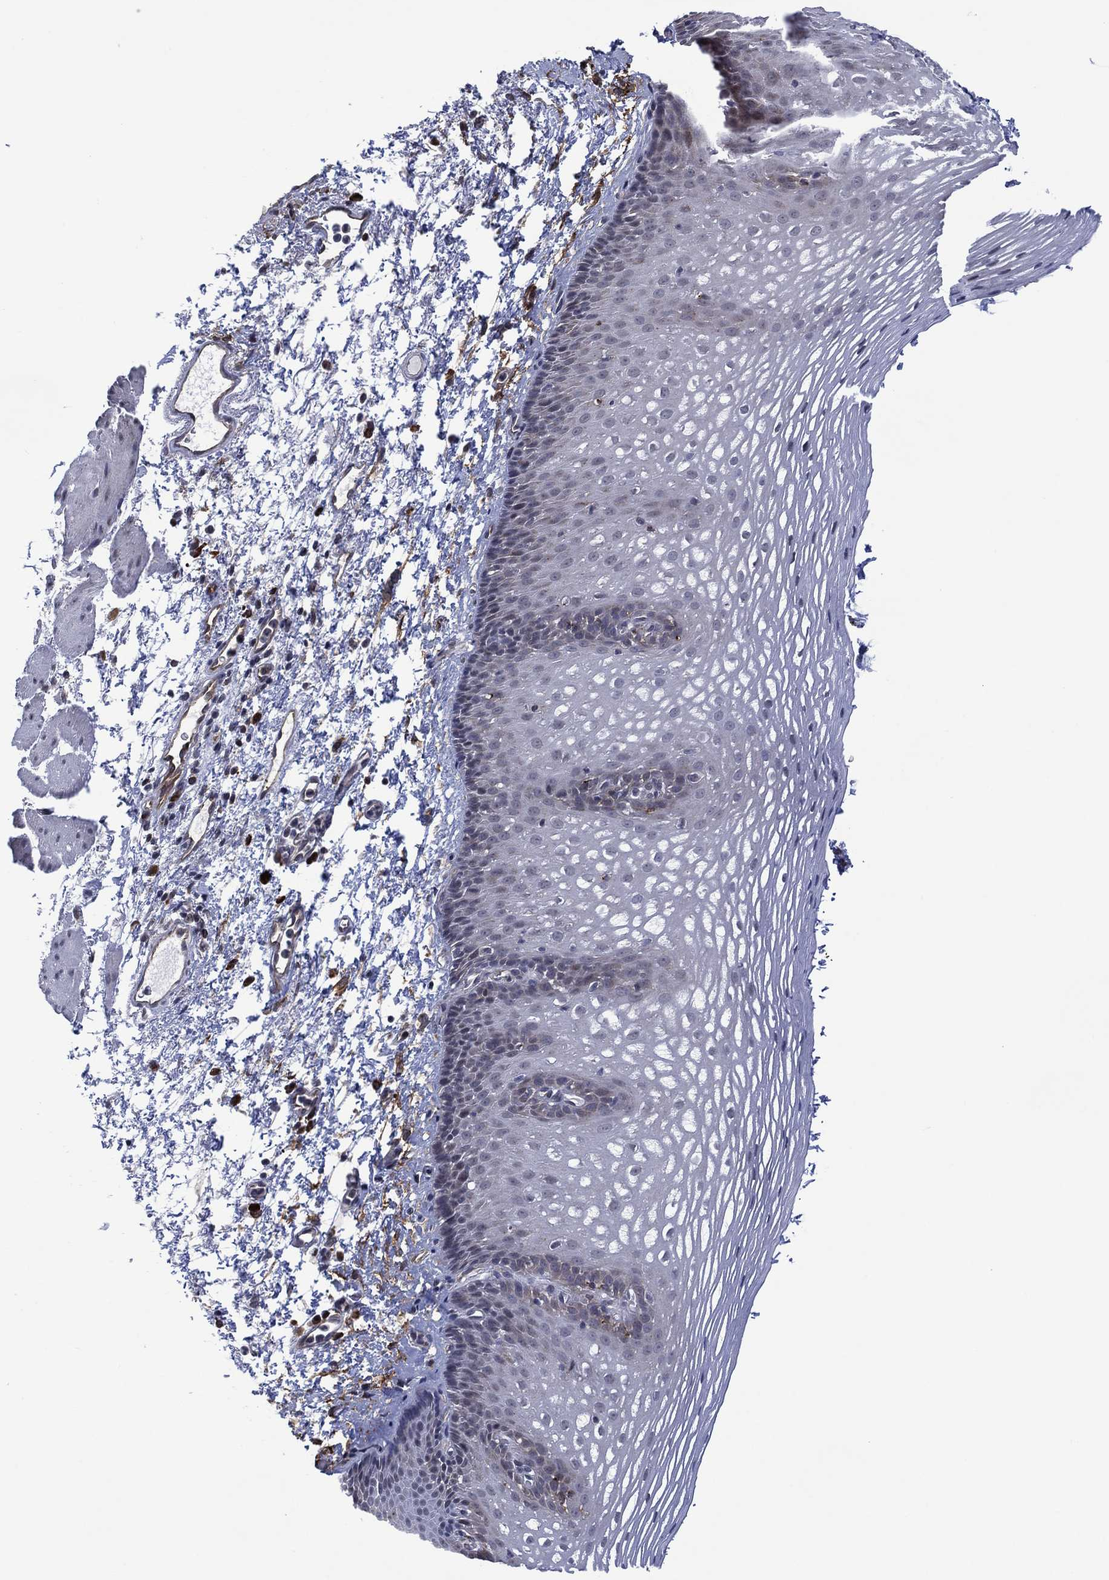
{"staining": {"intensity": "negative", "quantity": "none", "location": "none"}, "tissue": "esophagus", "cell_type": "Squamous epithelial cells", "image_type": "normal", "snomed": [{"axis": "morphology", "description": "Normal tissue, NOS"}, {"axis": "topography", "description": "Esophagus"}], "caption": "IHC of benign human esophagus reveals no positivity in squamous epithelial cells. The staining was performed using DAB to visualize the protein expression in brown, while the nuclei were stained in blue with hematoxylin (Magnification: 20x).", "gene": "DPP4", "patient": {"sex": "male", "age": 76}}